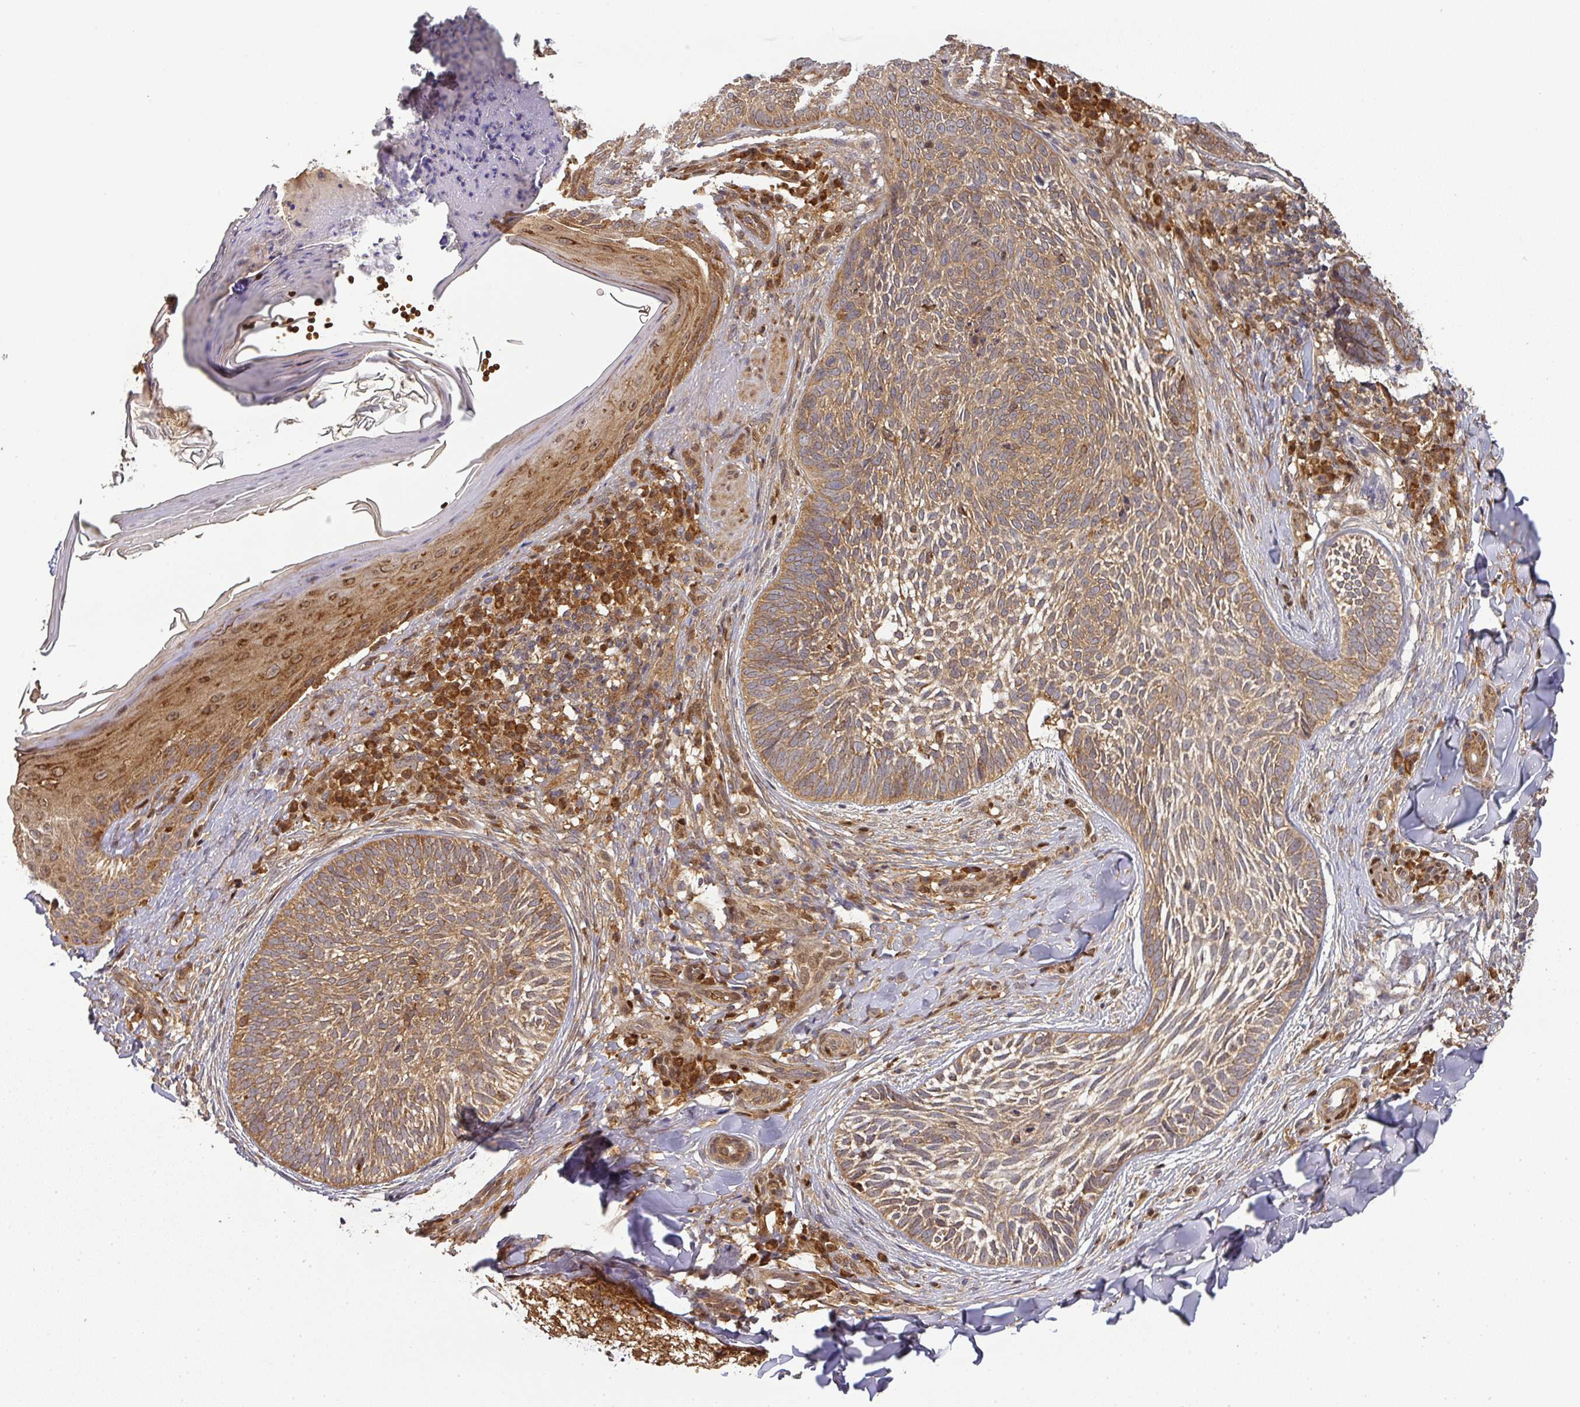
{"staining": {"intensity": "moderate", "quantity": ">75%", "location": "cytoplasmic/membranous"}, "tissue": "skin cancer", "cell_type": "Tumor cells", "image_type": "cancer", "snomed": [{"axis": "morphology", "description": "Basal cell carcinoma"}, {"axis": "topography", "description": "Skin"}], "caption": "Skin basal cell carcinoma was stained to show a protein in brown. There is medium levels of moderate cytoplasmic/membranous positivity in approximately >75% of tumor cells.", "gene": "MALSU1", "patient": {"sex": "female", "age": 61}}